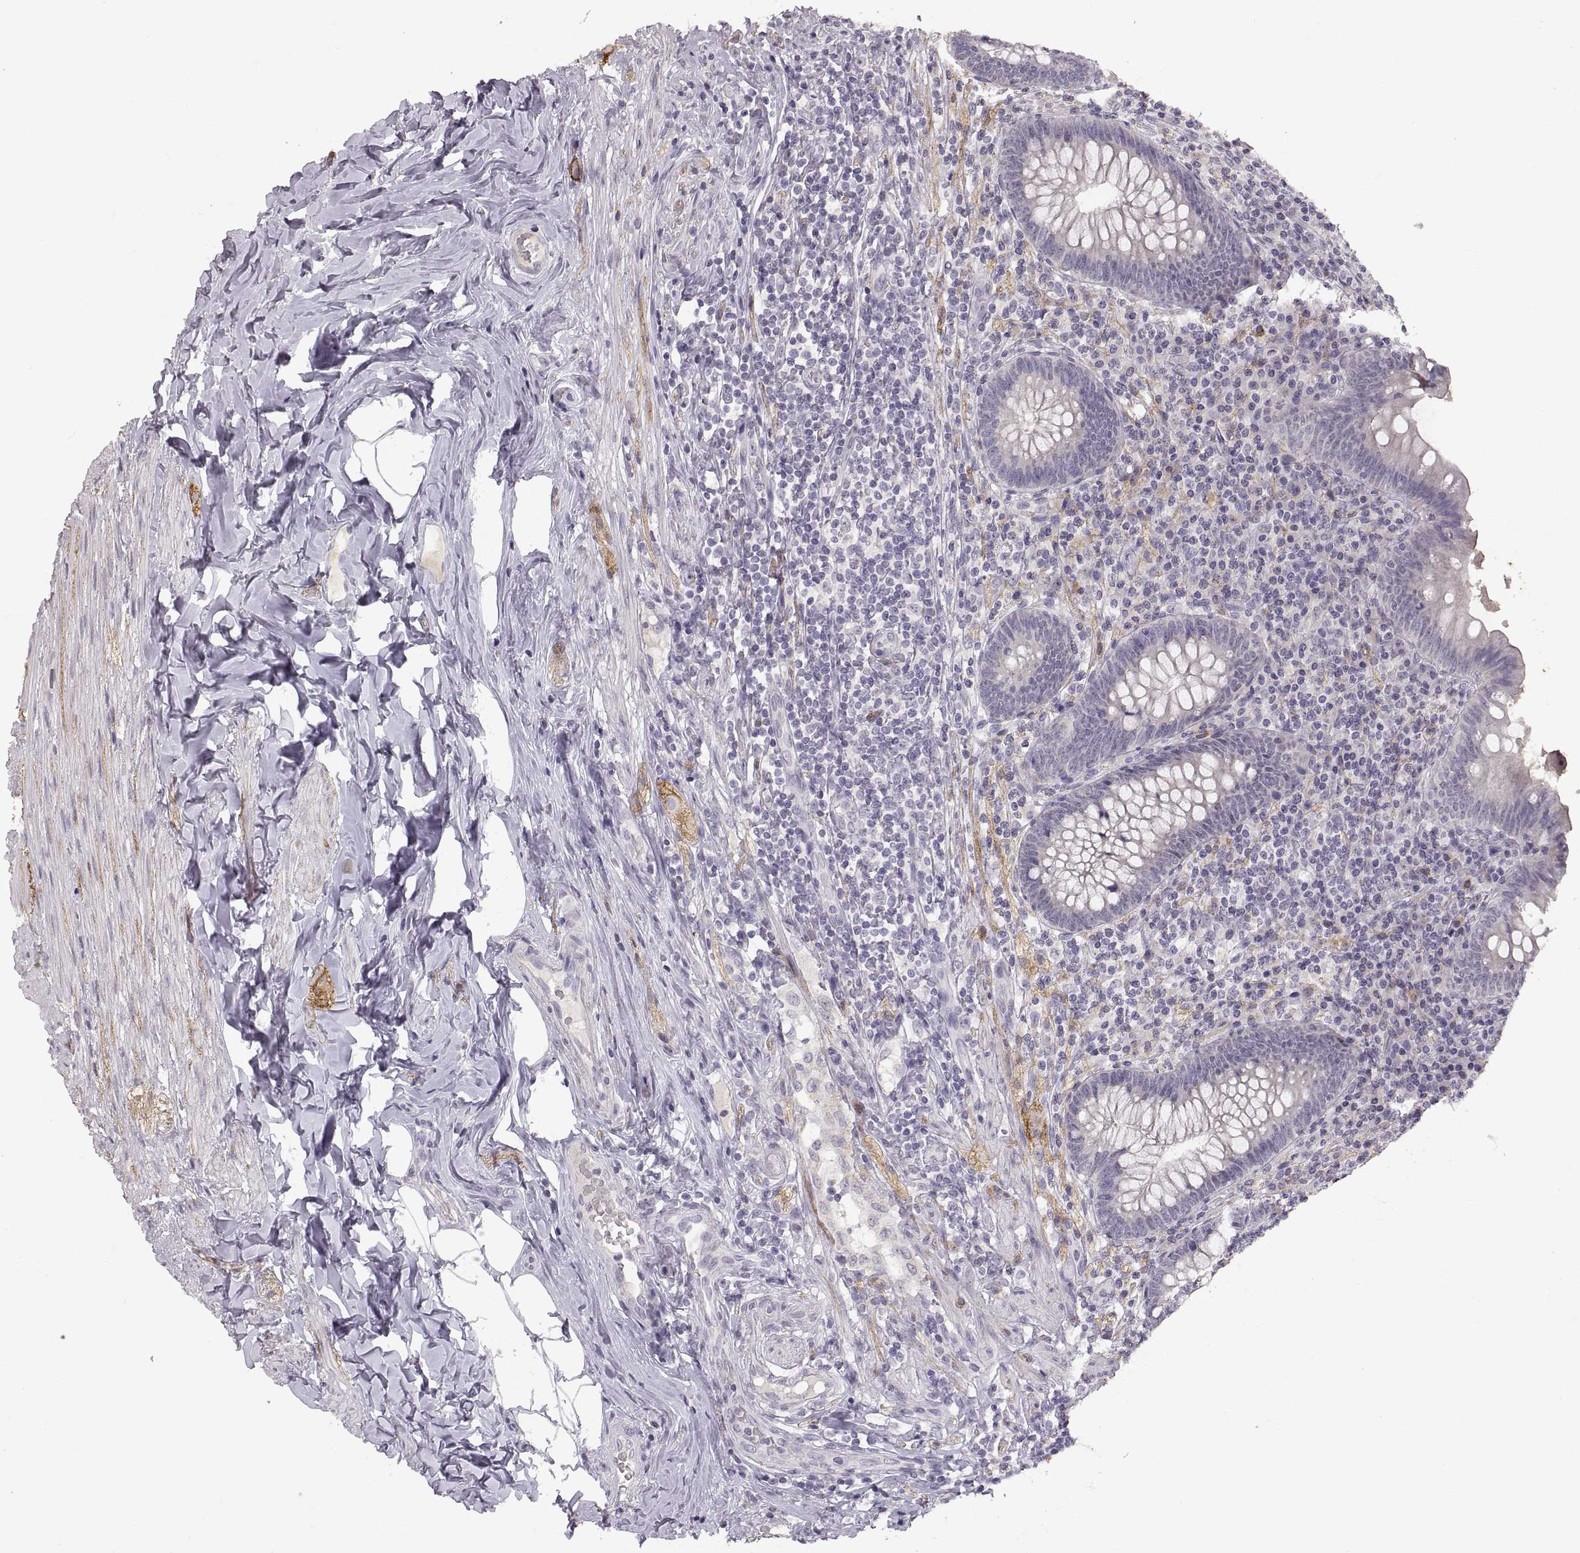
{"staining": {"intensity": "negative", "quantity": "none", "location": "none"}, "tissue": "appendix", "cell_type": "Glandular cells", "image_type": "normal", "snomed": [{"axis": "morphology", "description": "Normal tissue, NOS"}, {"axis": "topography", "description": "Appendix"}], "caption": "DAB immunohistochemical staining of benign human appendix demonstrates no significant positivity in glandular cells.", "gene": "CDH2", "patient": {"sex": "male", "age": 47}}